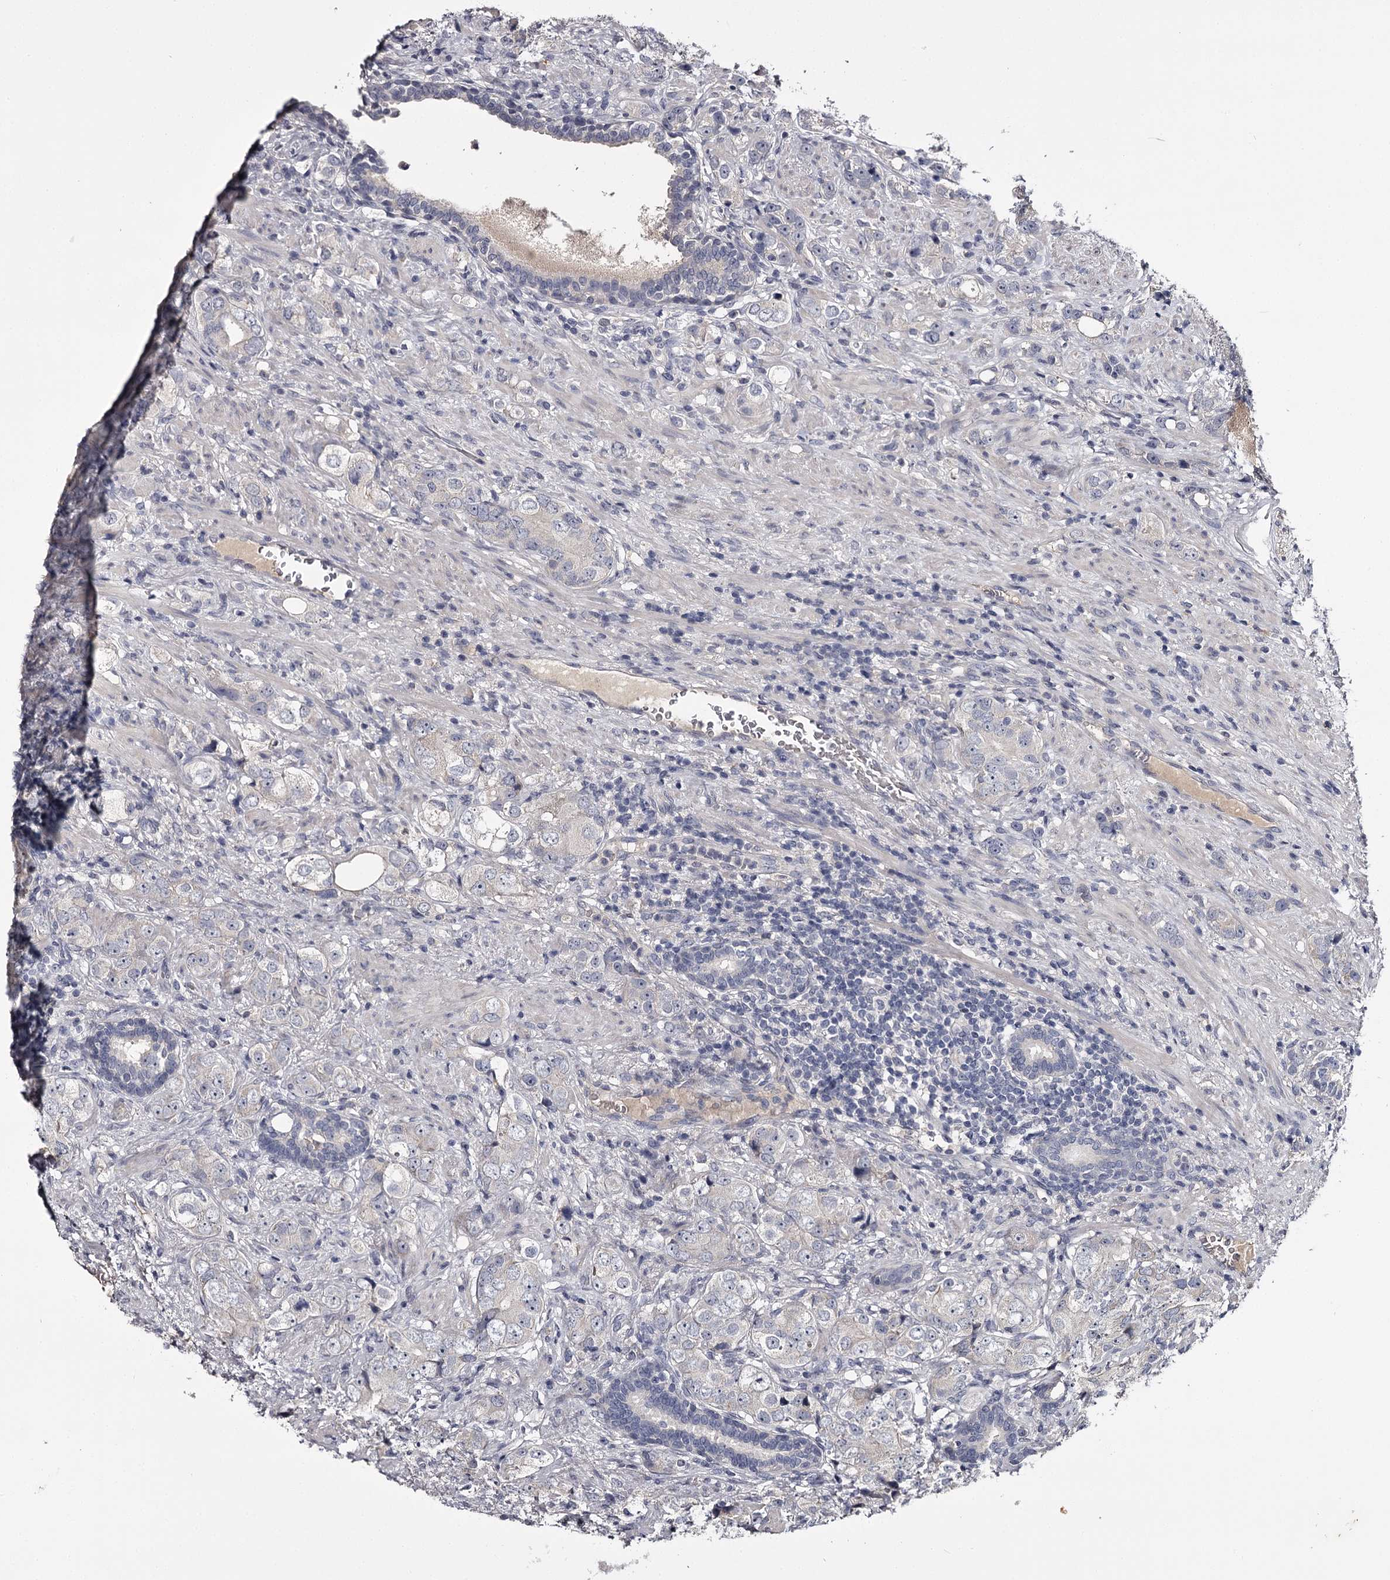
{"staining": {"intensity": "negative", "quantity": "none", "location": "none"}, "tissue": "prostate cancer", "cell_type": "Tumor cells", "image_type": "cancer", "snomed": [{"axis": "morphology", "description": "Adenocarcinoma, High grade"}, {"axis": "topography", "description": "Prostate"}], "caption": "A micrograph of prostate cancer stained for a protein shows no brown staining in tumor cells. (DAB (3,3'-diaminobenzidine) immunohistochemistry (IHC), high magnification).", "gene": "PRM2", "patient": {"sex": "male", "age": 63}}